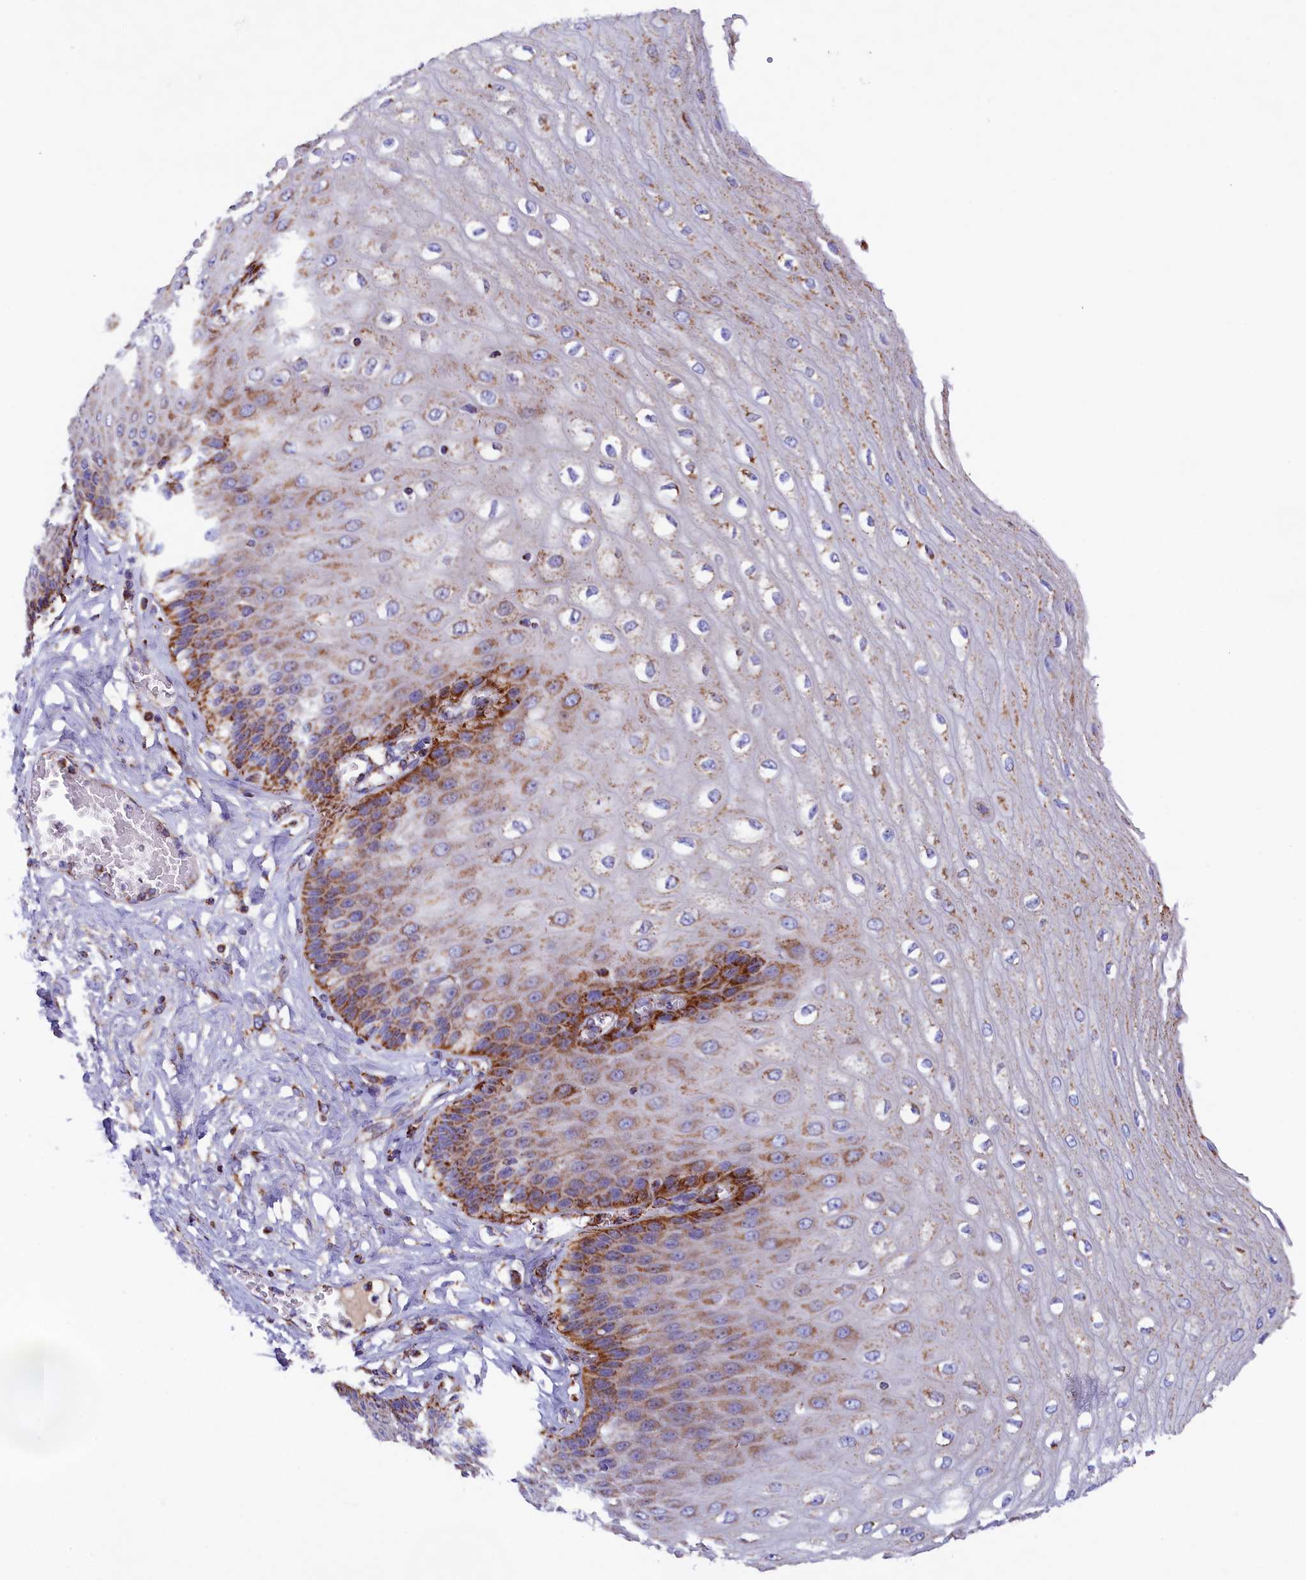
{"staining": {"intensity": "moderate", "quantity": ">75%", "location": "cytoplasmic/membranous"}, "tissue": "esophagus", "cell_type": "Squamous epithelial cells", "image_type": "normal", "snomed": [{"axis": "morphology", "description": "Normal tissue, NOS"}, {"axis": "topography", "description": "Esophagus"}], "caption": "Brown immunohistochemical staining in benign esophagus shows moderate cytoplasmic/membranous expression in approximately >75% of squamous epithelial cells. The staining is performed using DAB (3,3'-diaminobenzidine) brown chromogen to label protein expression. The nuclei are counter-stained blue using hematoxylin.", "gene": "SLC39A3", "patient": {"sex": "male", "age": 60}}